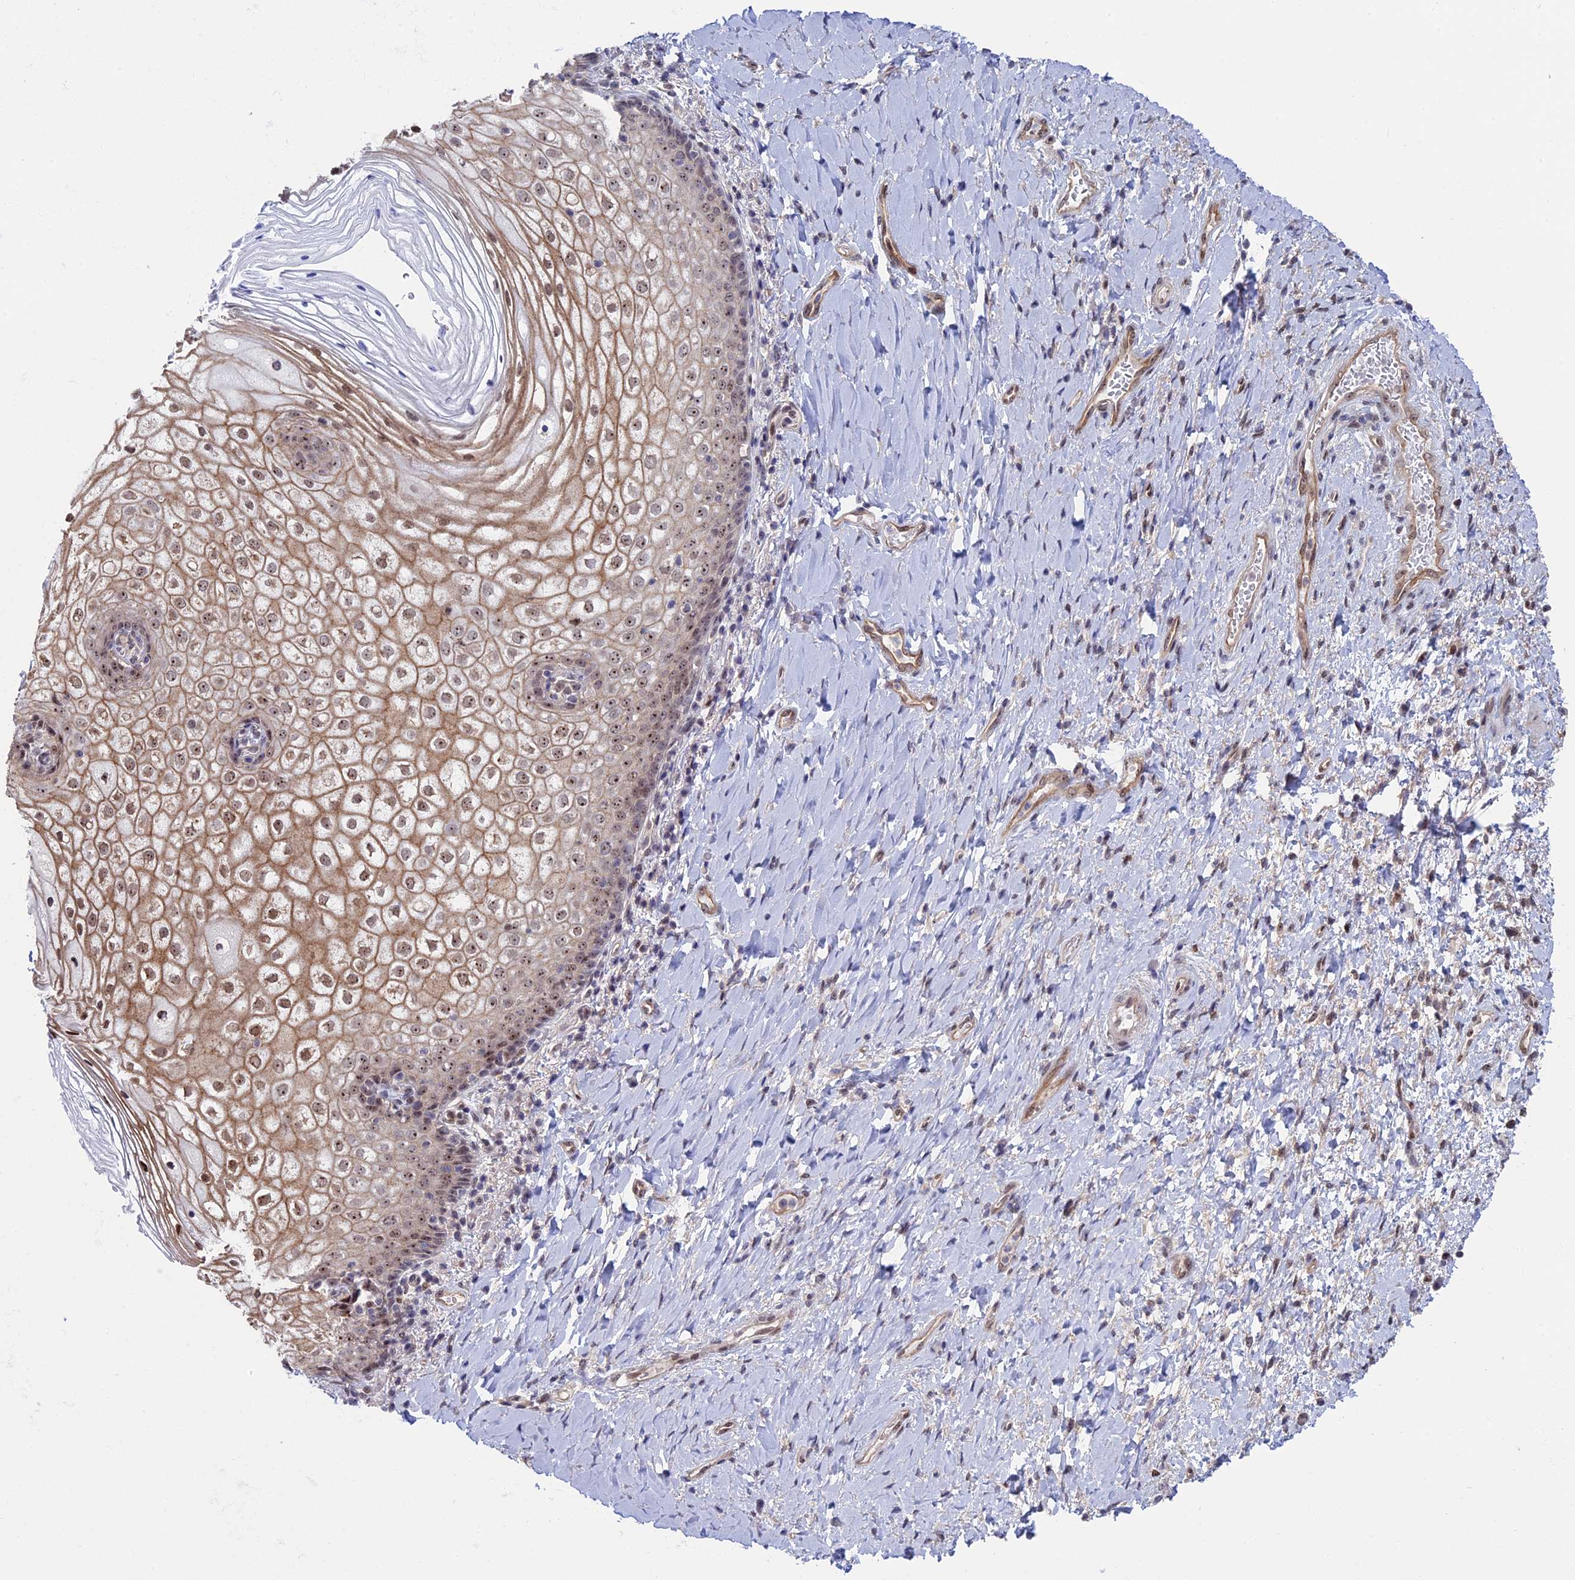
{"staining": {"intensity": "moderate", "quantity": ">75%", "location": "cytoplasmic/membranous,nuclear"}, "tissue": "vagina", "cell_type": "Squamous epithelial cells", "image_type": "normal", "snomed": [{"axis": "morphology", "description": "Normal tissue, NOS"}, {"axis": "topography", "description": "Vagina"}], "caption": "Immunohistochemistry (IHC) photomicrograph of unremarkable human vagina stained for a protein (brown), which displays medium levels of moderate cytoplasmic/membranous,nuclear expression in about >75% of squamous epithelial cells.", "gene": "CCDC86", "patient": {"sex": "female", "age": 60}}